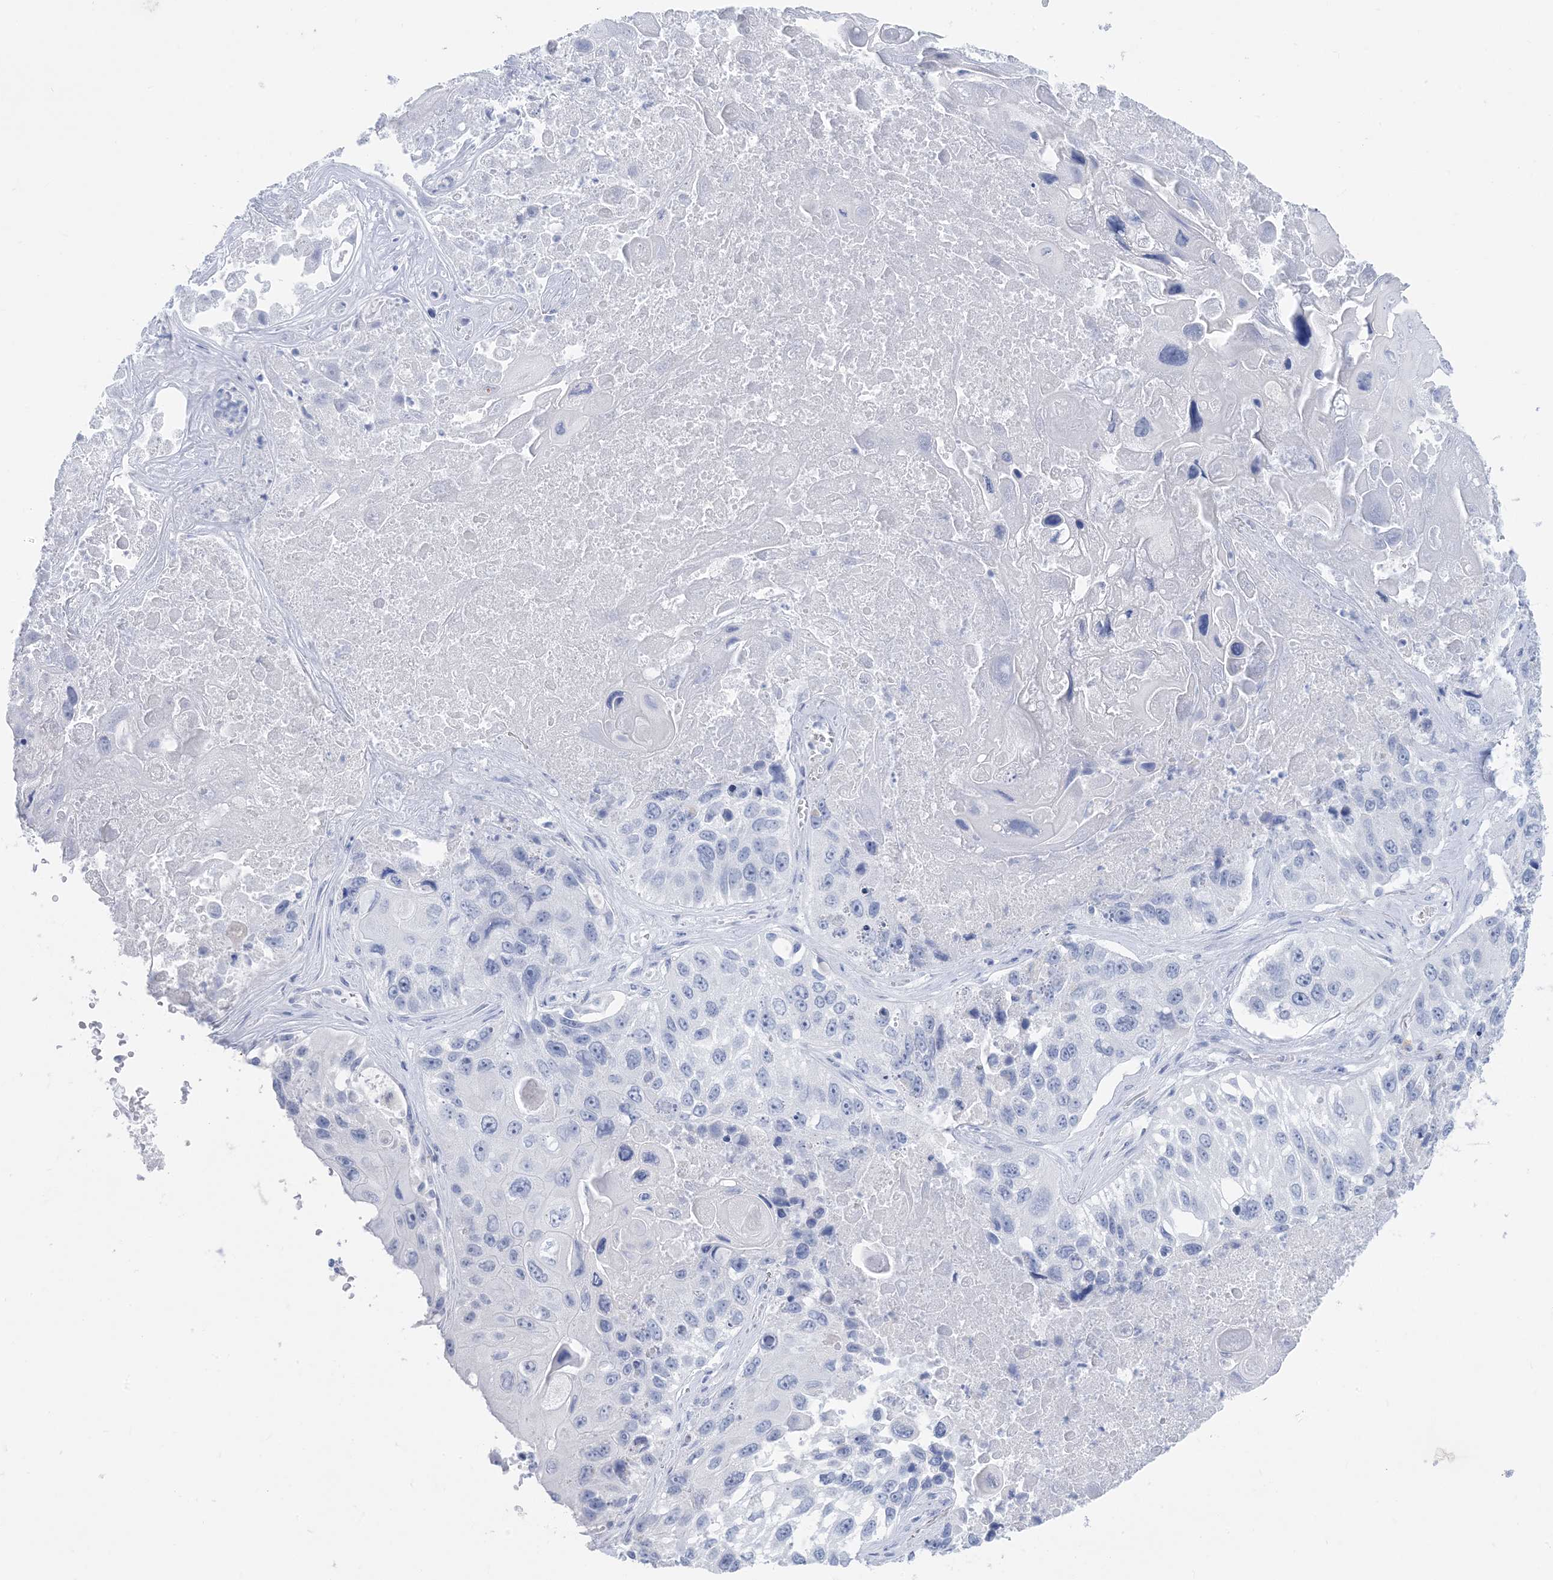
{"staining": {"intensity": "negative", "quantity": "none", "location": "none"}, "tissue": "lung cancer", "cell_type": "Tumor cells", "image_type": "cancer", "snomed": [{"axis": "morphology", "description": "Squamous cell carcinoma, NOS"}, {"axis": "topography", "description": "Lung"}], "caption": "Immunohistochemistry (IHC) of human lung squamous cell carcinoma demonstrates no staining in tumor cells.", "gene": "SH3YL1", "patient": {"sex": "male", "age": 61}}